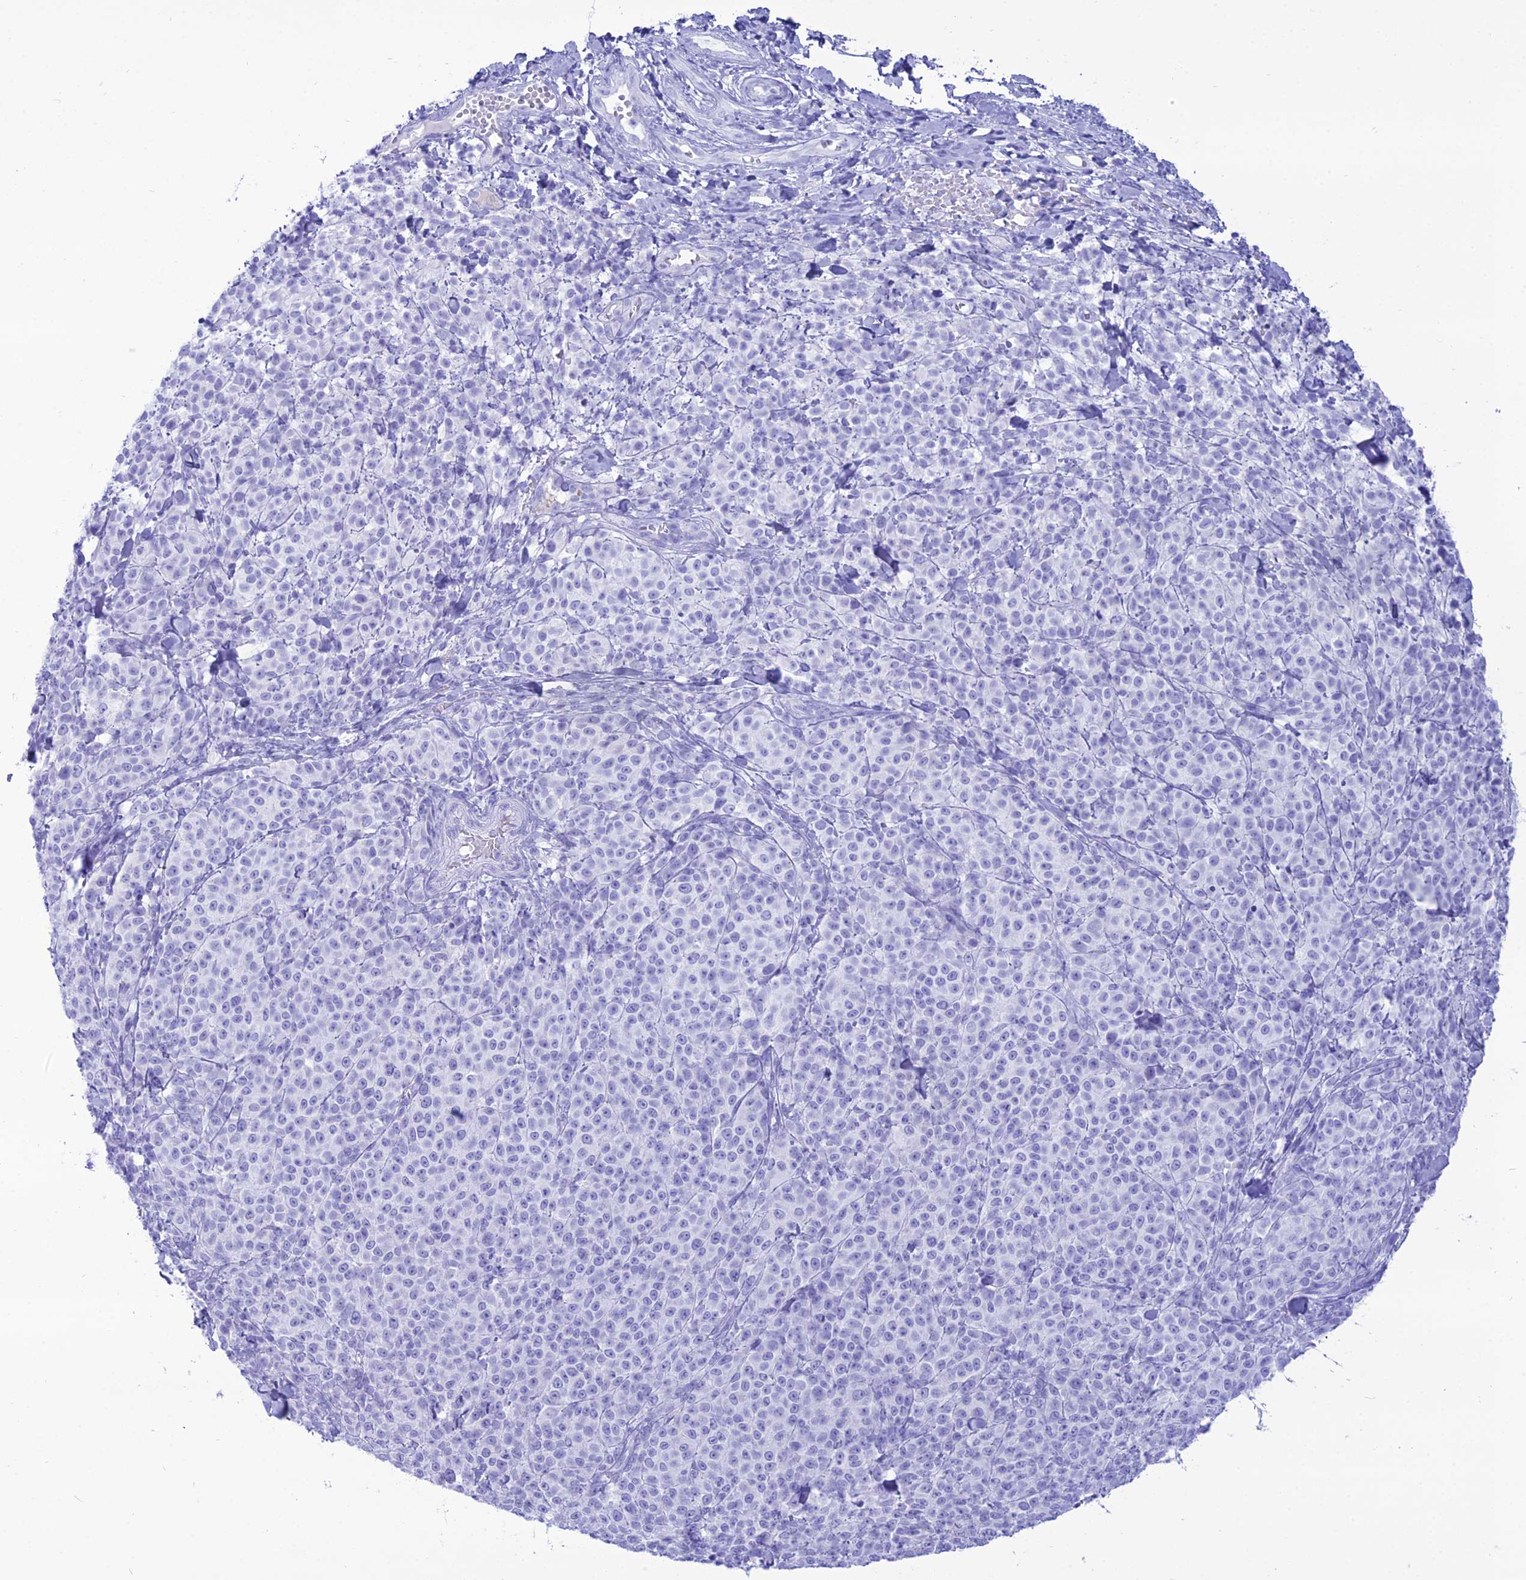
{"staining": {"intensity": "negative", "quantity": "none", "location": "none"}, "tissue": "melanoma", "cell_type": "Tumor cells", "image_type": "cancer", "snomed": [{"axis": "morphology", "description": "Normal tissue, NOS"}, {"axis": "morphology", "description": "Malignant melanoma, NOS"}, {"axis": "topography", "description": "Skin"}], "caption": "The histopathology image demonstrates no staining of tumor cells in melanoma.", "gene": "PNMA5", "patient": {"sex": "female", "age": 34}}